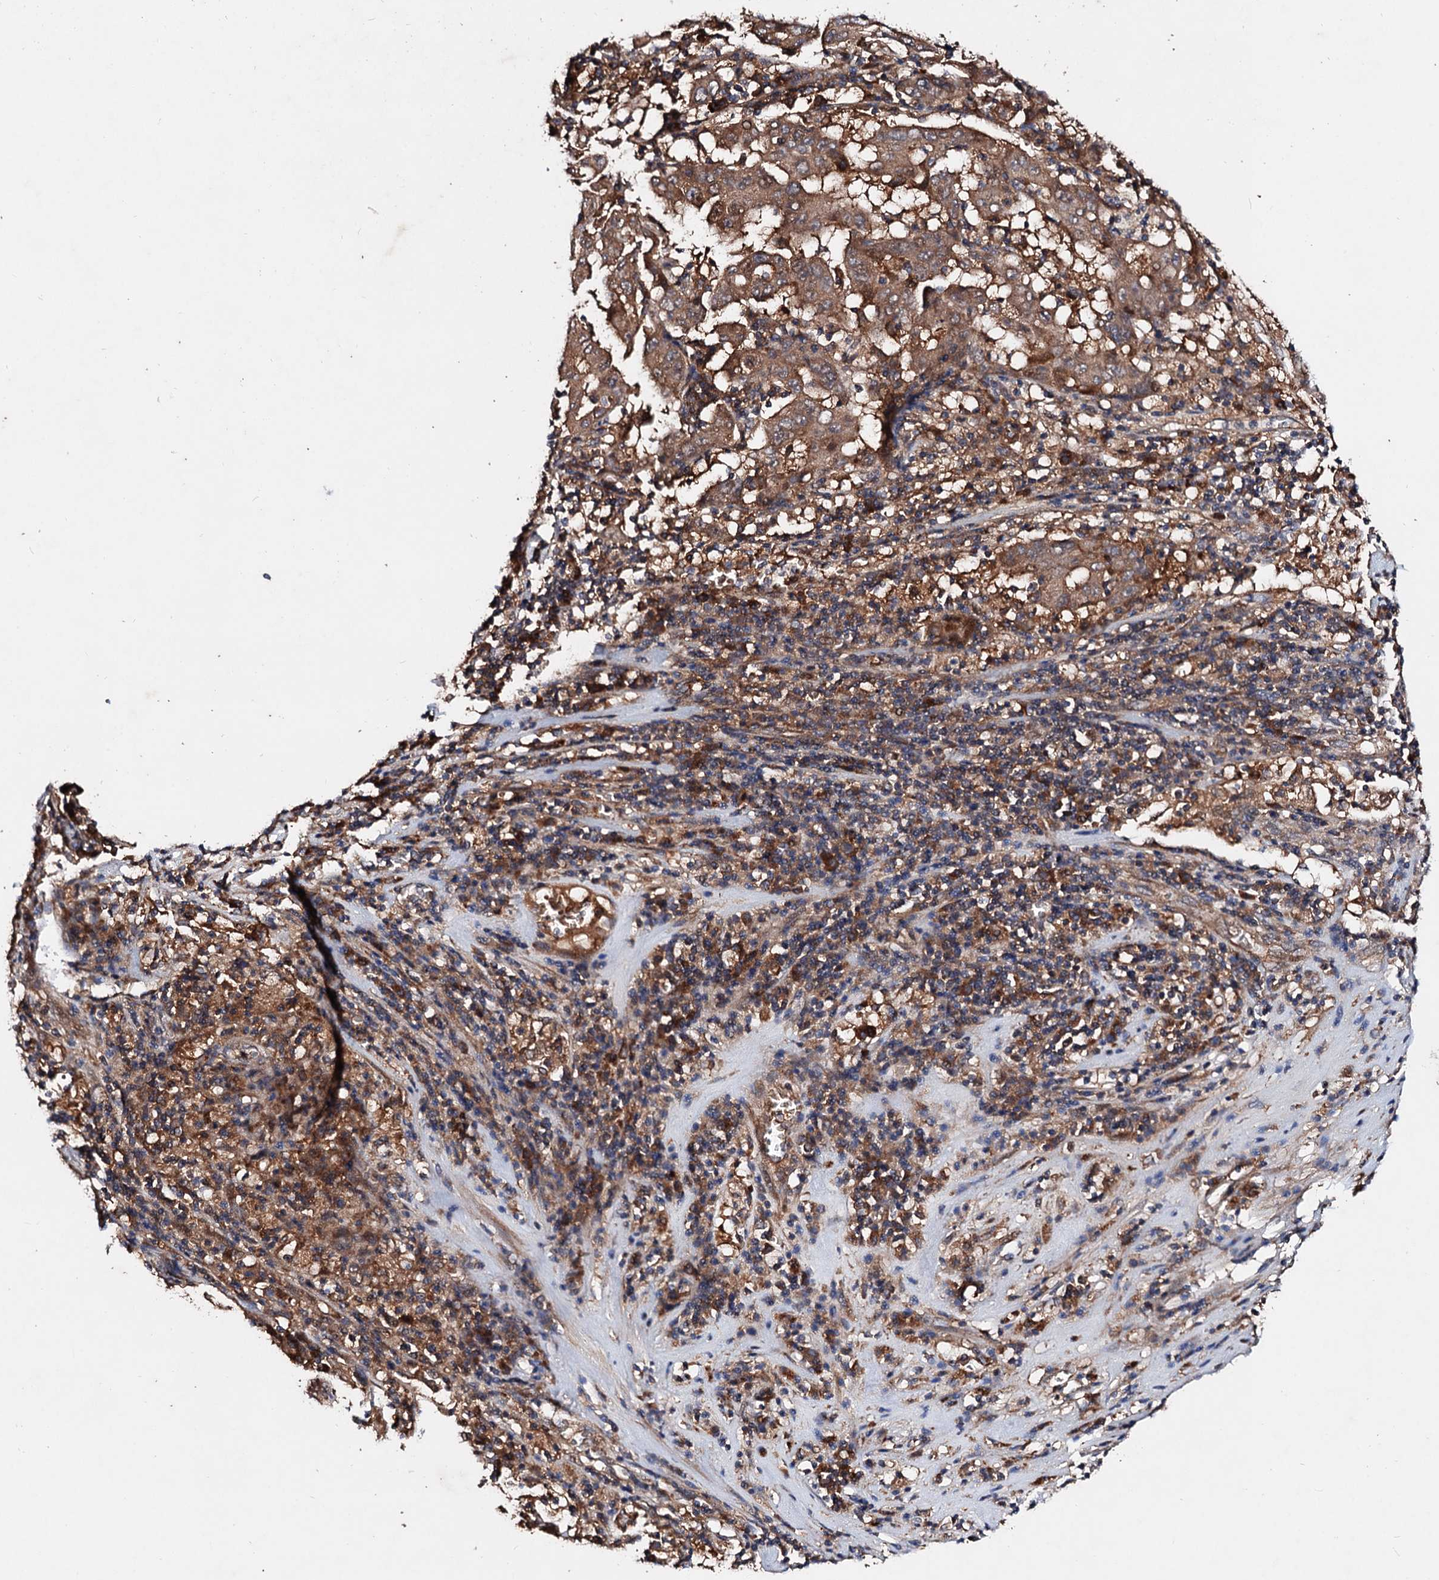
{"staining": {"intensity": "moderate", "quantity": ">75%", "location": "cytoplasmic/membranous"}, "tissue": "pancreatic cancer", "cell_type": "Tumor cells", "image_type": "cancer", "snomed": [{"axis": "morphology", "description": "Adenocarcinoma, NOS"}, {"axis": "topography", "description": "Pancreas"}], "caption": "Immunohistochemistry staining of pancreatic adenocarcinoma, which demonstrates medium levels of moderate cytoplasmic/membranous staining in approximately >75% of tumor cells indicating moderate cytoplasmic/membranous protein expression. The staining was performed using DAB (brown) for protein detection and nuclei were counterstained in hematoxylin (blue).", "gene": "EXTL1", "patient": {"sex": "male", "age": 63}}